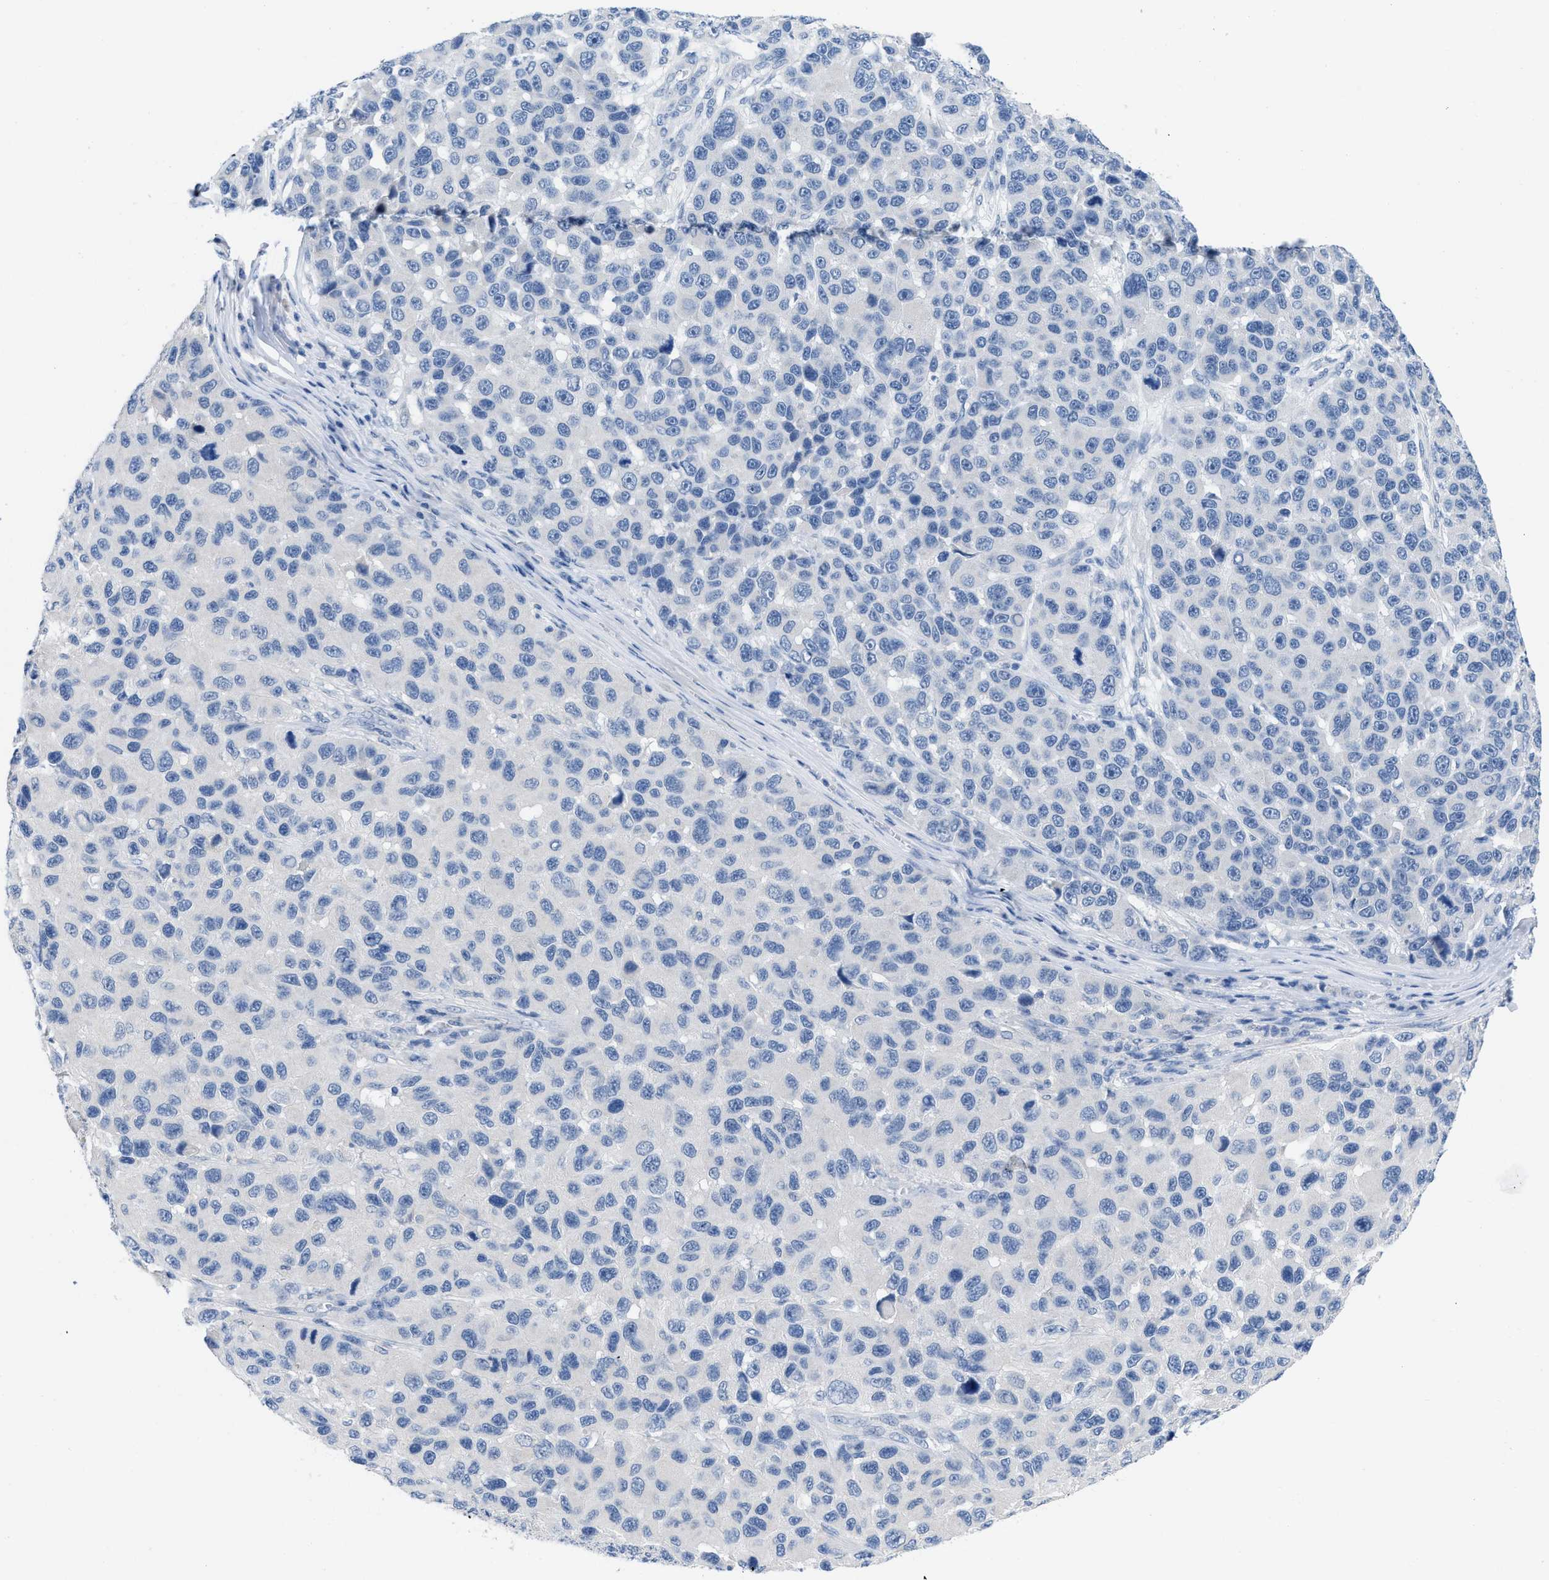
{"staining": {"intensity": "negative", "quantity": "none", "location": "none"}, "tissue": "melanoma", "cell_type": "Tumor cells", "image_type": "cancer", "snomed": [{"axis": "morphology", "description": "Malignant melanoma, NOS"}, {"axis": "topography", "description": "Skin"}], "caption": "Melanoma was stained to show a protein in brown. There is no significant expression in tumor cells. The staining is performed using DAB (3,3'-diaminobenzidine) brown chromogen with nuclei counter-stained in using hematoxylin.", "gene": "PYY", "patient": {"sex": "male", "age": 53}}